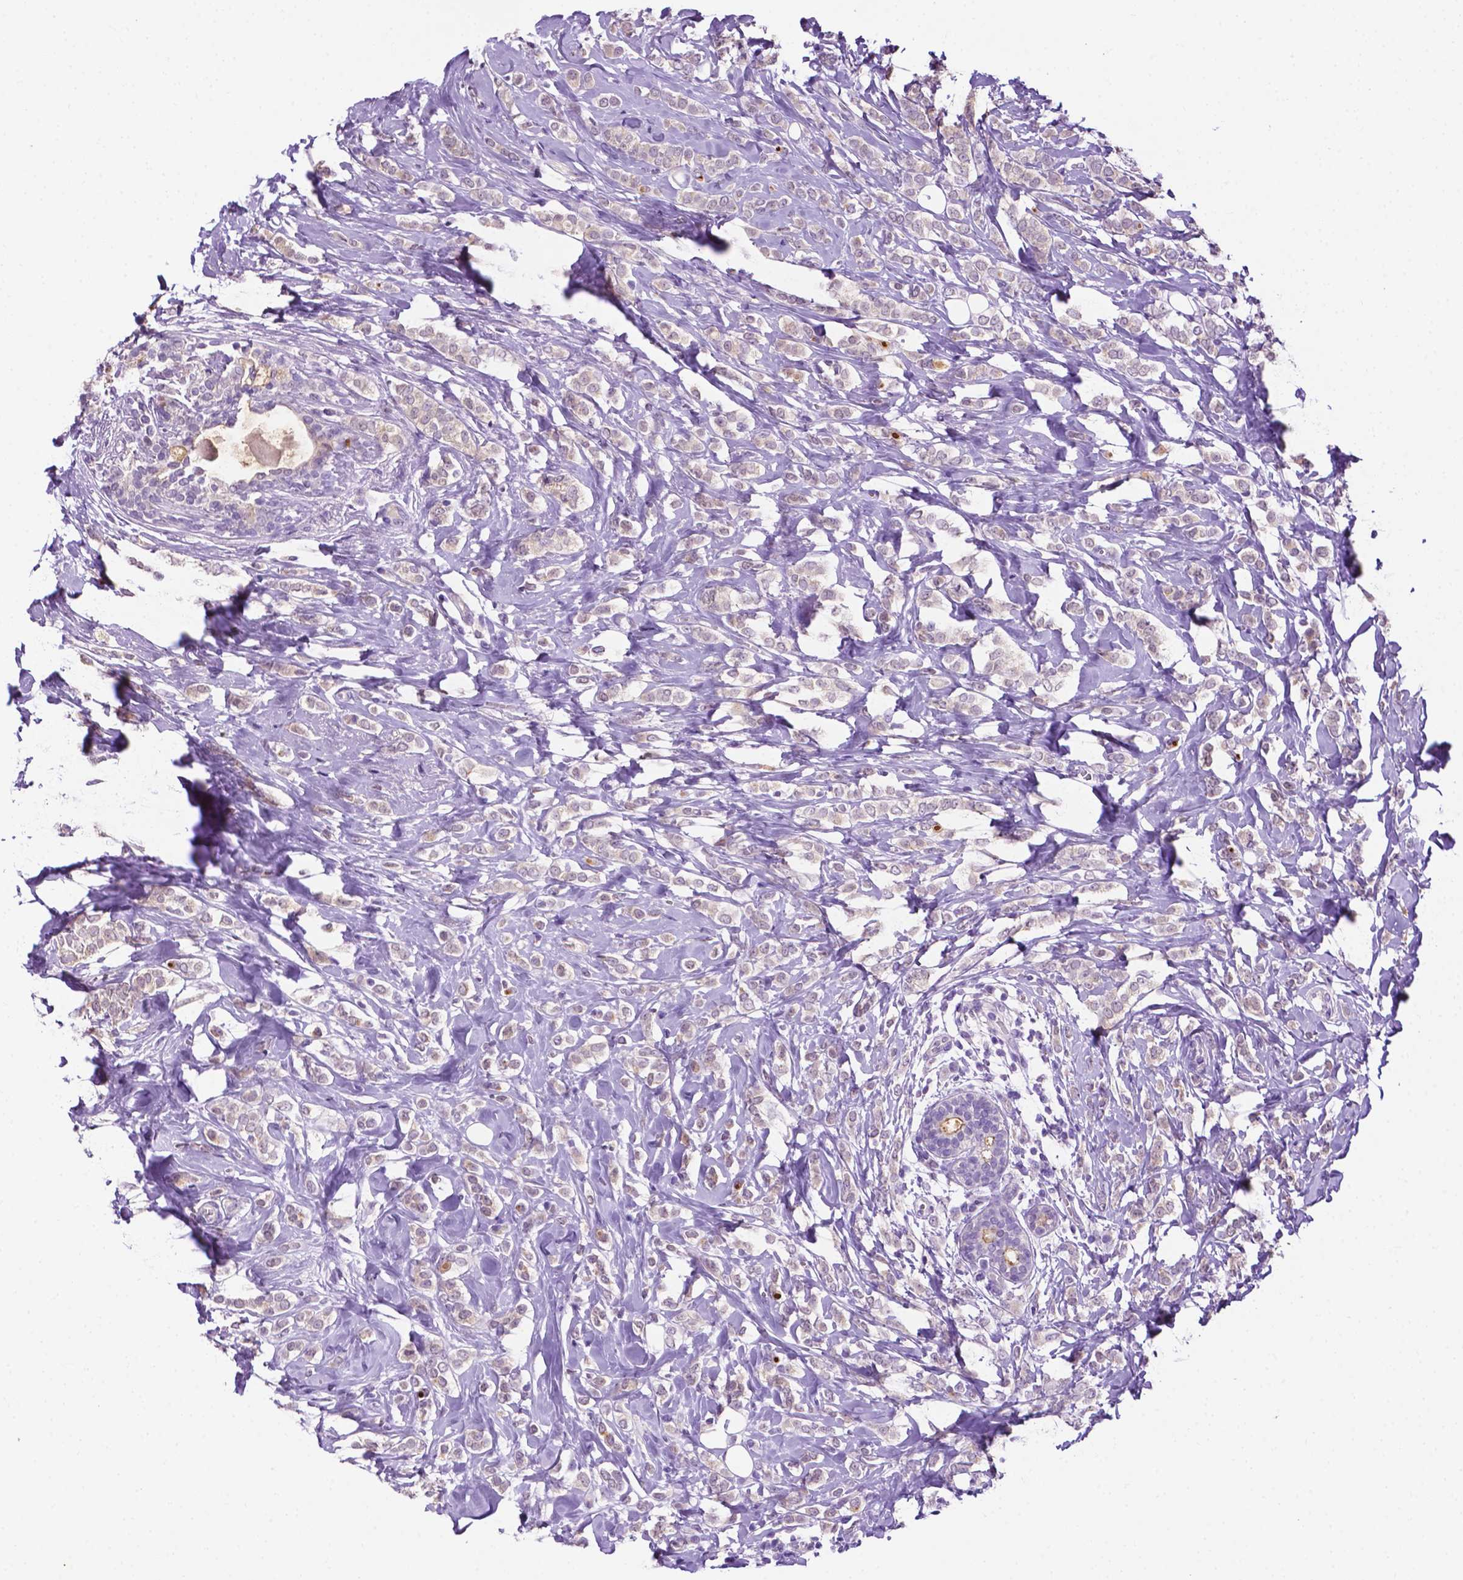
{"staining": {"intensity": "negative", "quantity": "none", "location": "none"}, "tissue": "breast cancer", "cell_type": "Tumor cells", "image_type": "cancer", "snomed": [{"axis": "morphology", "description": "Lobular carcinoma"}, {"axis": "topography", "description": "Breast"}], "caption": "Photomicrograph shows no protein positivity in tumor cells of breast lobular carcinoma tissue. (DAB immunohistochemistry visualized using brightfield microscopy, high magnification).", "gene": "MMP27", "patient": {"sex": "female", "age": 49}}